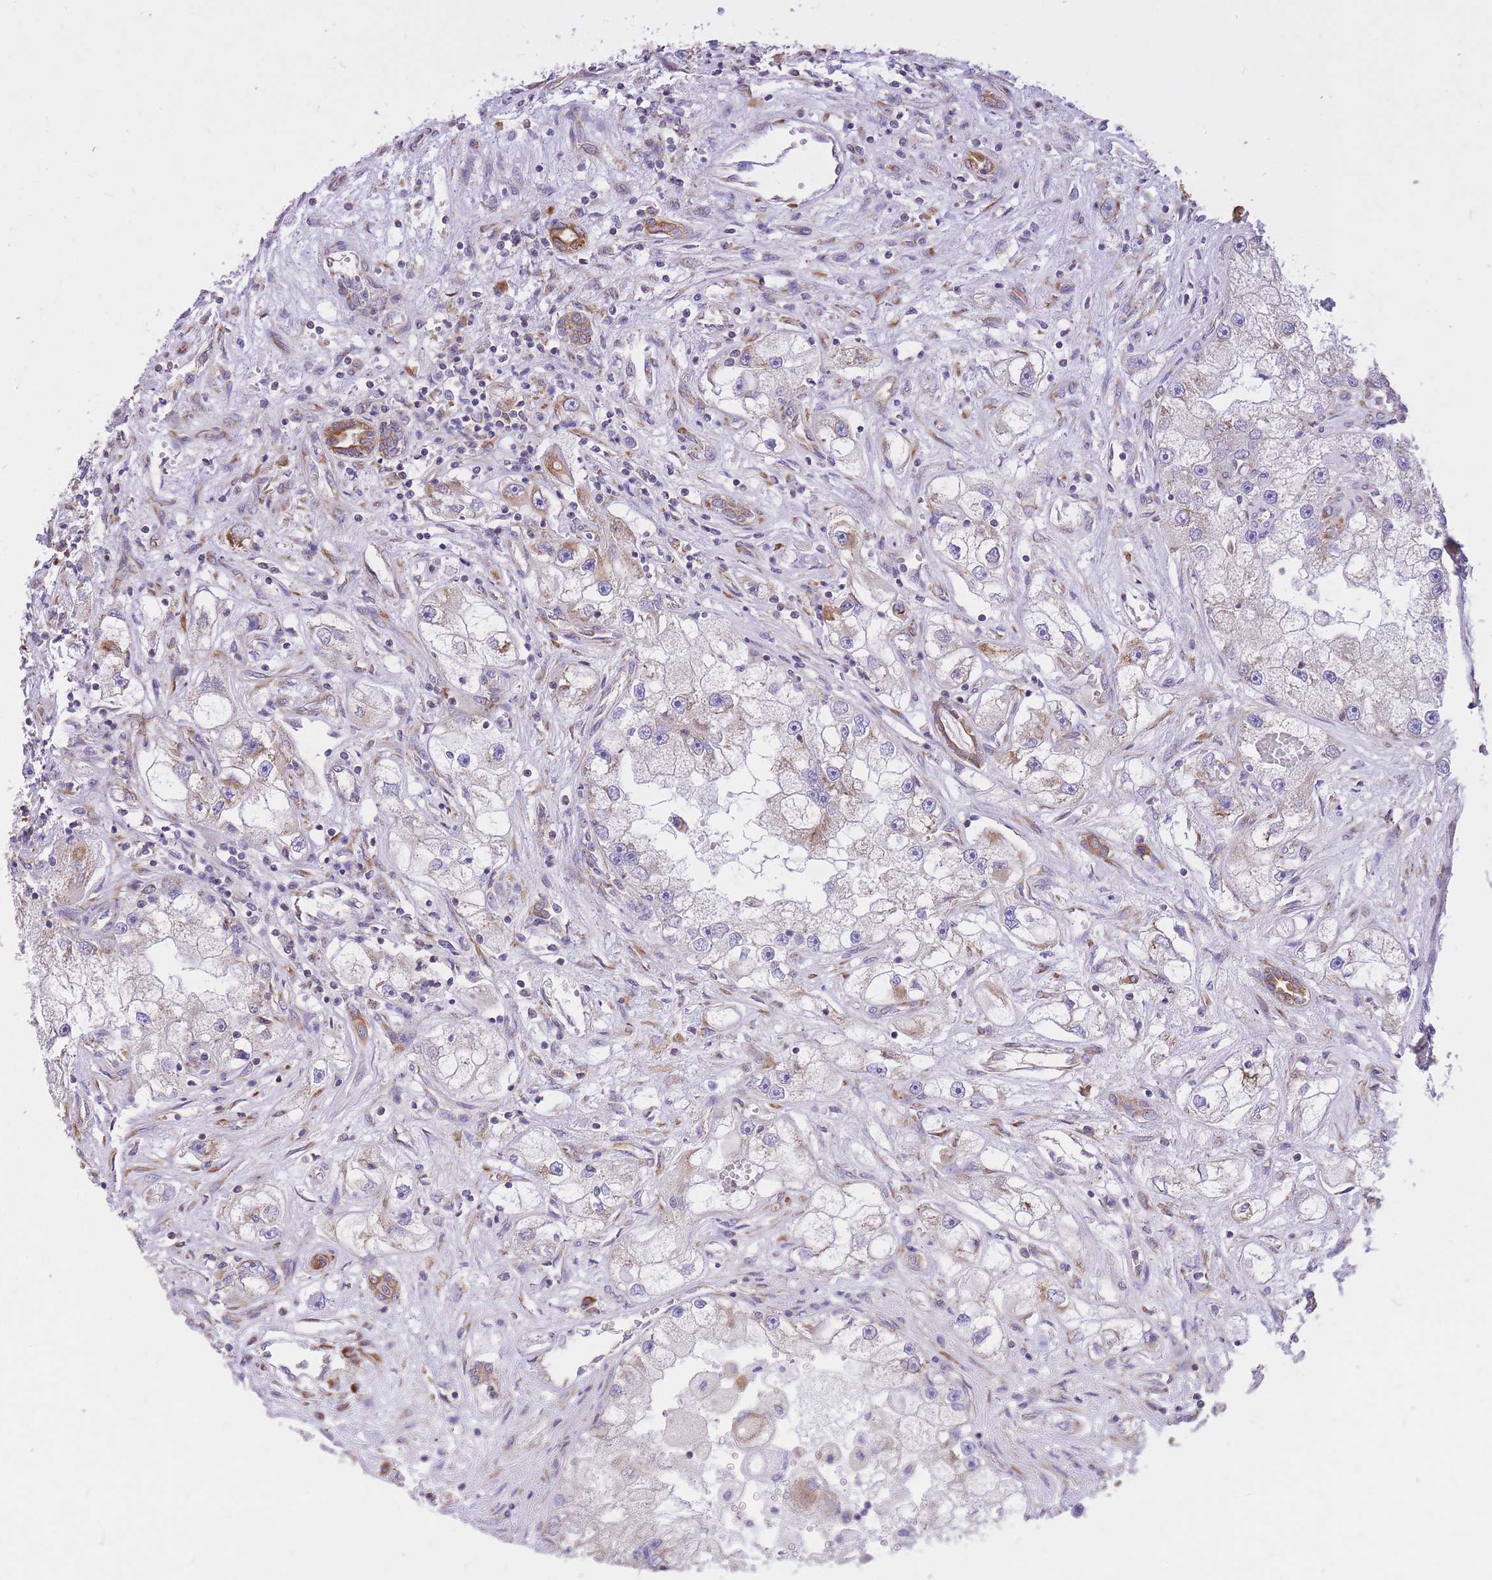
{"staining": {"intensity": "weak", "quantity": "25%-75%", "location": "cytoplasmic/membranous"}, "tissue": "renal cancer", "cell_type": "Tumor cells", "image_type": "cancer", "snomed": [{"axis": "morphology", "description": "Adenocarcinoma, NOS"}, {"axis": "topography", "description": "Kidney"}], "caption": "Immunohistochemistry (IHC) (DAB (3,3'-diaminobenzidine)) staining of renal adenocarcinoma shows weak cytoplasmic/membranous protein staining in approximately 25%-75% of tumor cells.", "gene": "GBP7", "patient": {"sex": "male", "age": 63}}